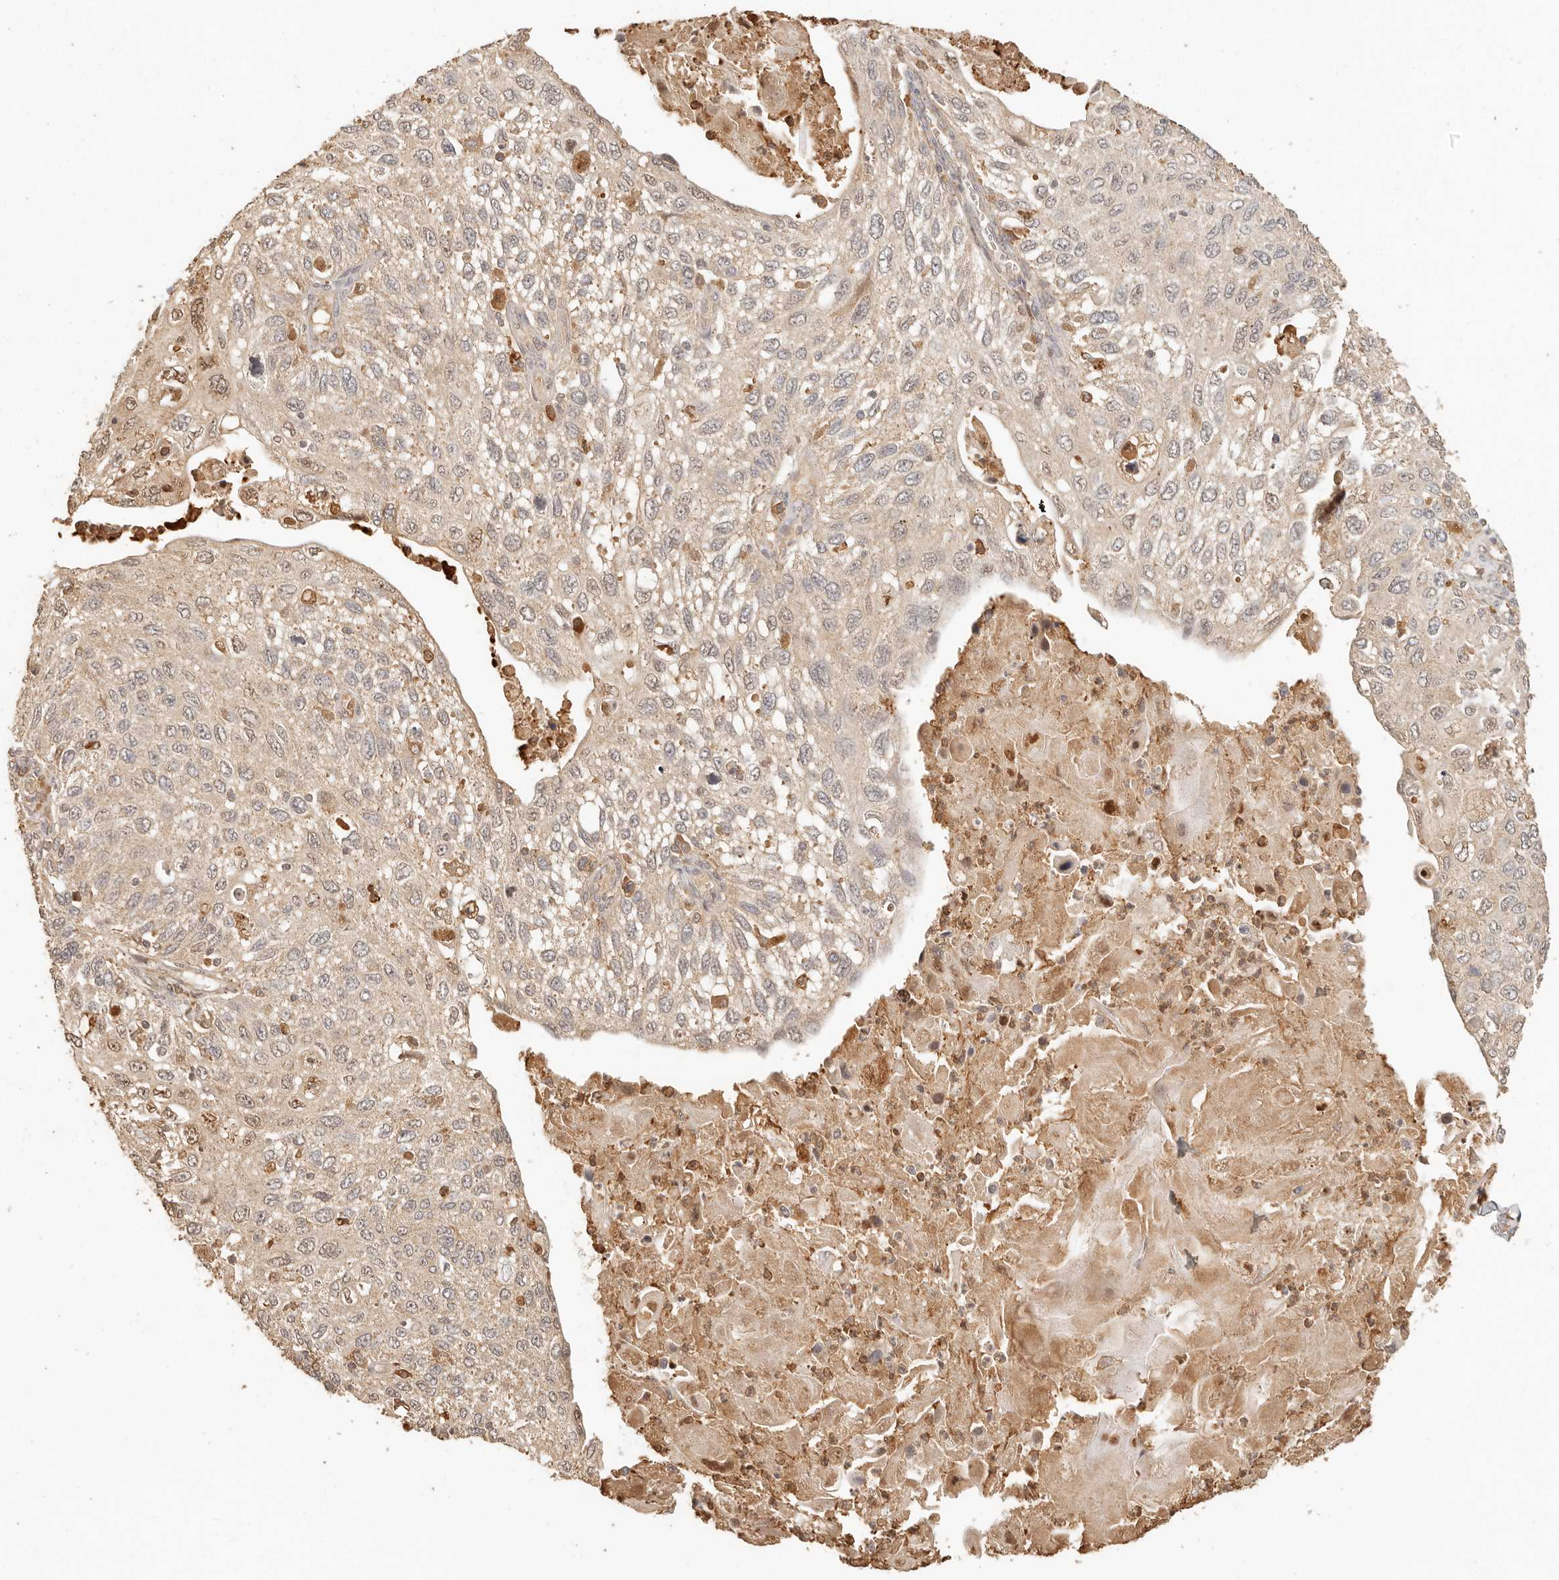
{"staining": {"intensity": "moderate", "quantity": "<25%", "location": "nuclear"}, "tissue": "cervical cancer", "cell_type": "Tumor cells", "image_type": "cancer", "snomed": [{"axis": "morphology", "description": "Squamous cell carcinoma, NOS"}, {"axis": "topography", "description": "Cervix"}], "caption": "Immunohistochemical staining of human squamous cell carcinoma (cervical) exhibits low levels of moderate nuclear protein positivity in about <25% of tumor cells.", "gene": "INTS11", "patient": {"sex": "female", "age": 70}}